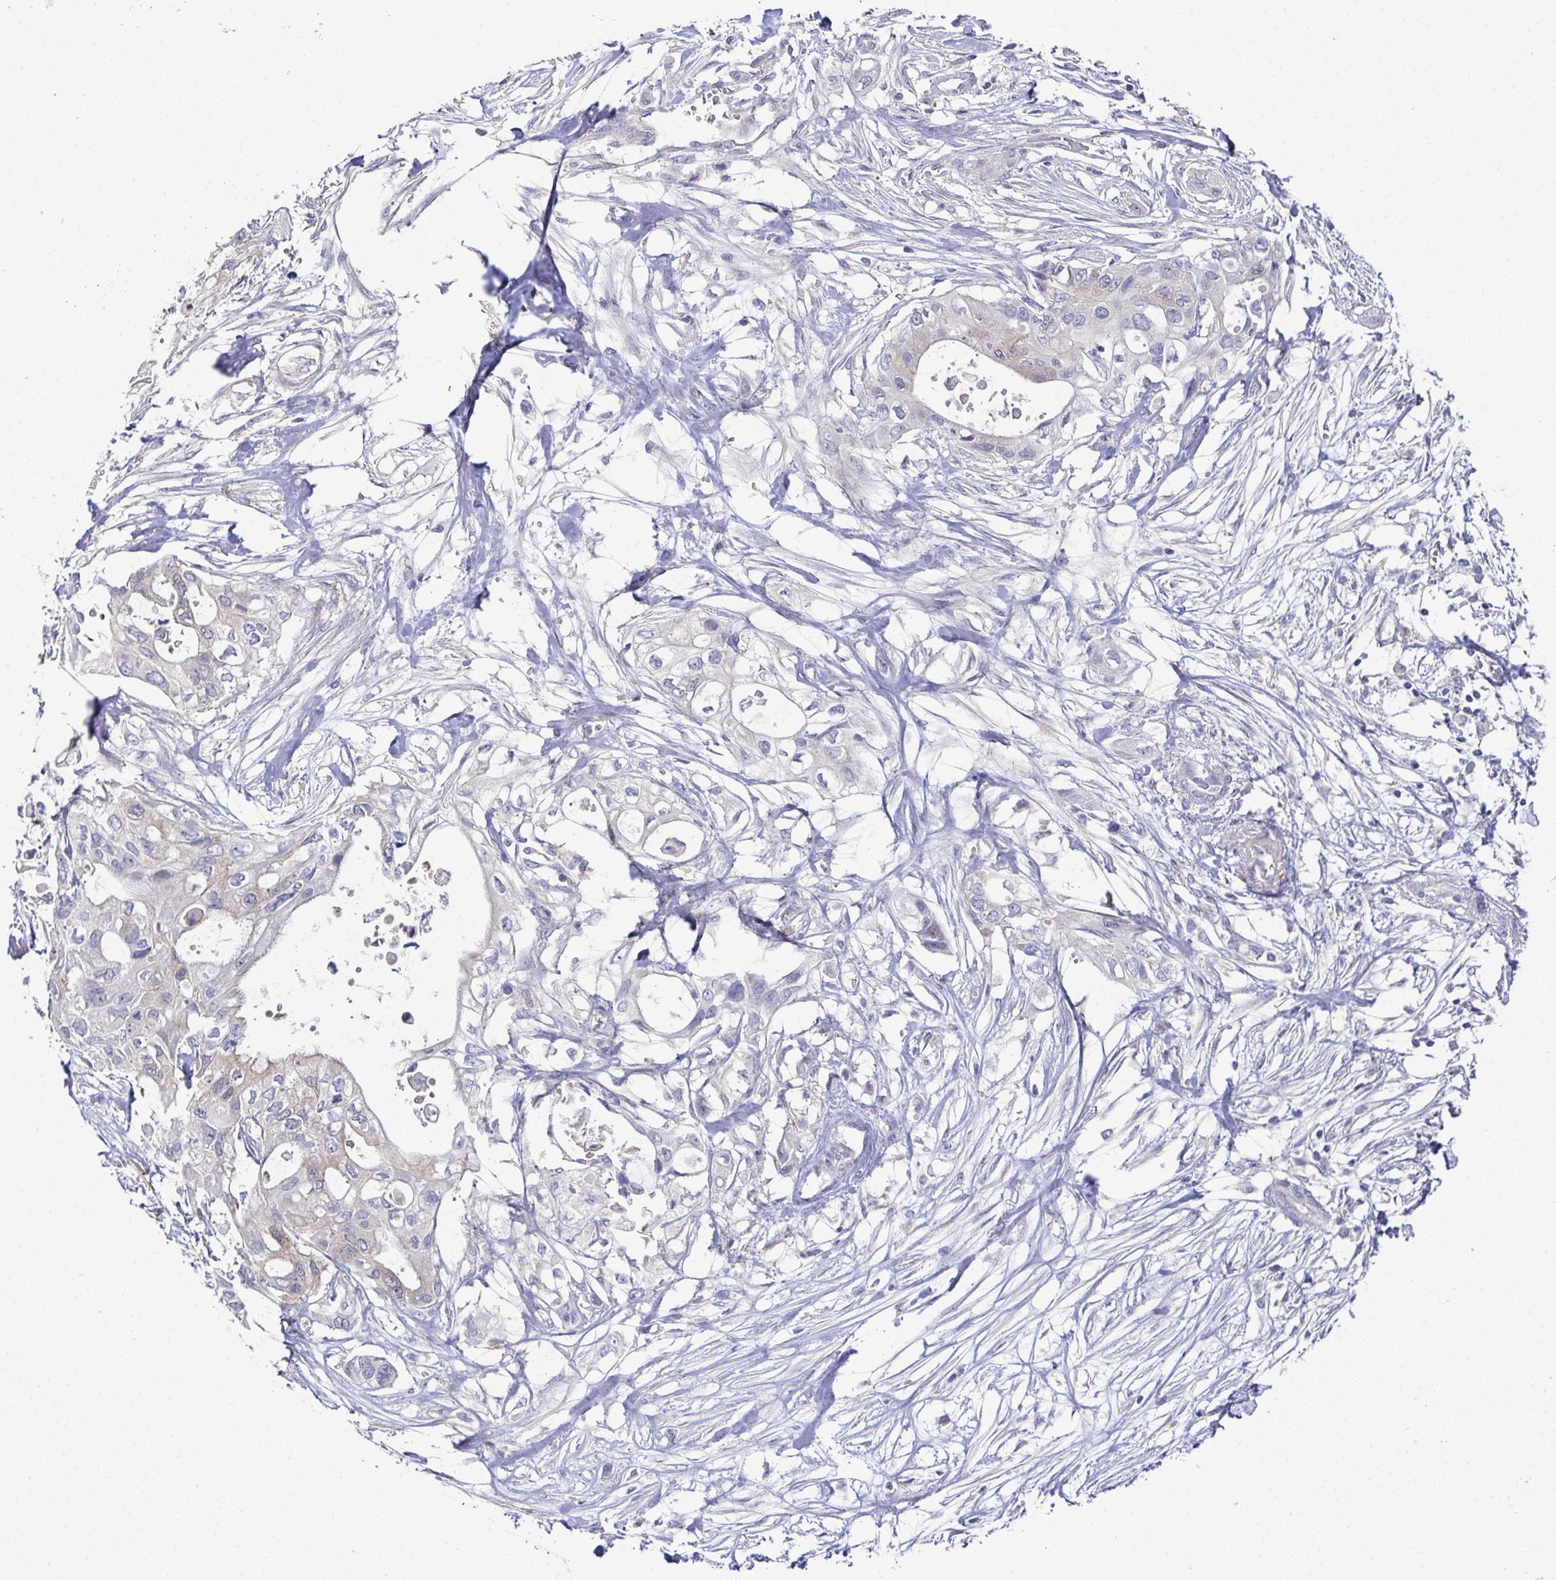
{"staining": {"intensity": "negative", "quantity": "none", "location": "none"}, "tissue": "pancreatic cancer", "cell_type": "Tumor cells", "image_type": "cancer", "snomed": [{"axis": "morphology", "description": "Adenocarcinoma, NOS"}, {"axis": "topography", "description": "Pancreas"}], "caption": "The image demonstrates no significant positivity in tumor cells of pancreatic adenocarcinoma. (DAB (3,3'-diaminobenzidine) IHC, high magnification).", "gene": "CFAP97D1", "patient": {"sex": "female", "age": 63}}